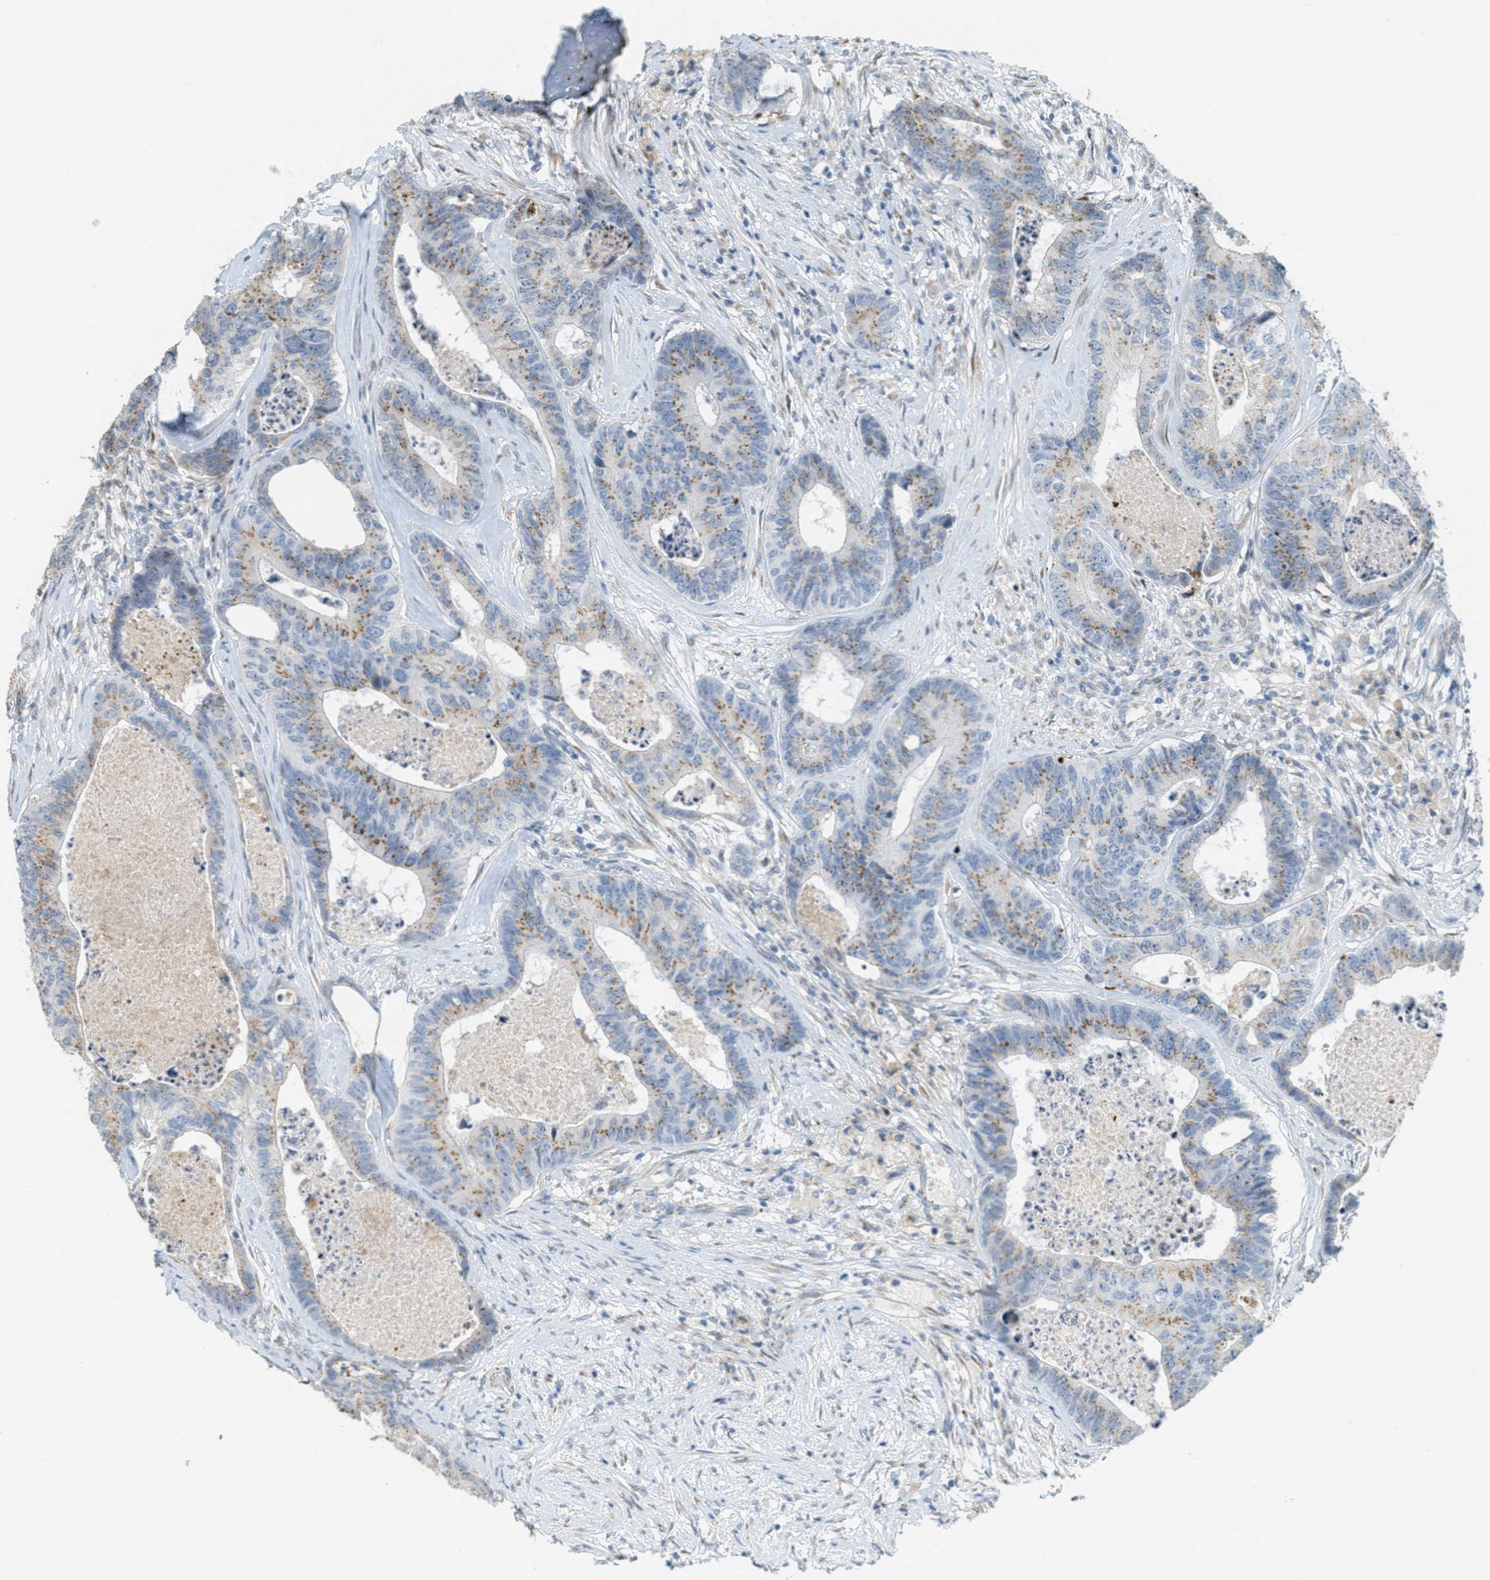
{"staining": {"intensity": "moderate", "quantity": ">75%", "location": "cytoplasmic/membranous"}, "tissue": "colorectal cancer", "cell_type": "Tumor cells", "image_type": "cancer", "snomed": [{"axis": "morphology", "description": "Adenocarcinoma, NOS"}, {"axis": "topography", "description": "Colon"}], "caption": "High-power microscopy captured an immunohistochemistry photomicrograph of colorectal cancer, revealing moderate cytoplasmic/membranous expression in about >75% of tumor cells.", "gene": "ZFPL1", "patient": {"sex": "female", "age": 67}}